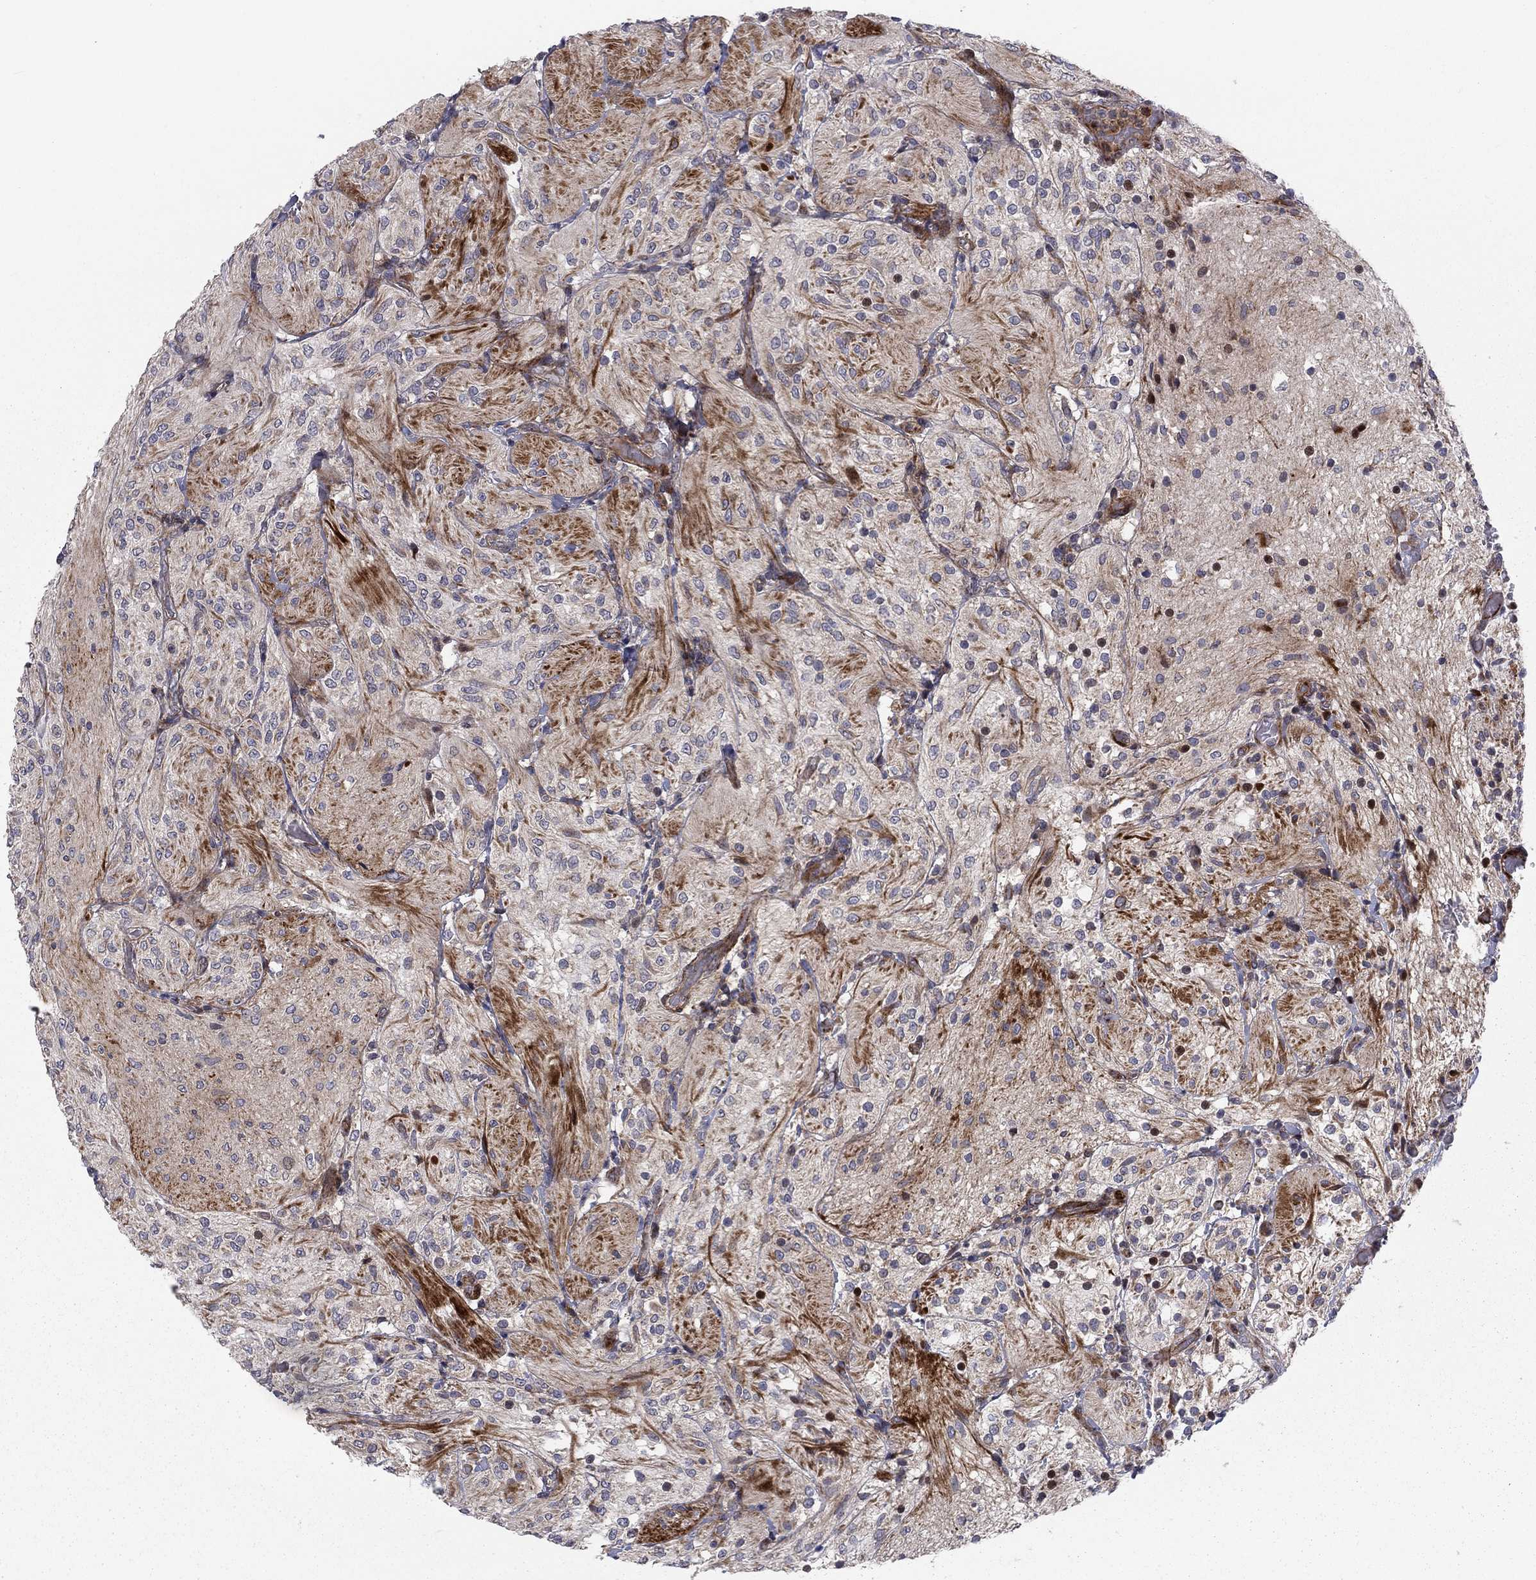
{"staining": {"intensity": "negative", "quantity": "none", "location": "none"}, "tissue": "glioma", "cell_type": "Tumor cells", "image_type": "cancer", "snomed": [{"axis": "morphology", "description": "Glioma, malignant, Low grade"}, {"axis": "topography", "description": "Brain"}], "caption": "A photomicrograph of human malignant glioma (low-grade) is negative for staining in tumor cells.", "gene": "MIOS", "patient": {"sex": "male", "age": 3}}